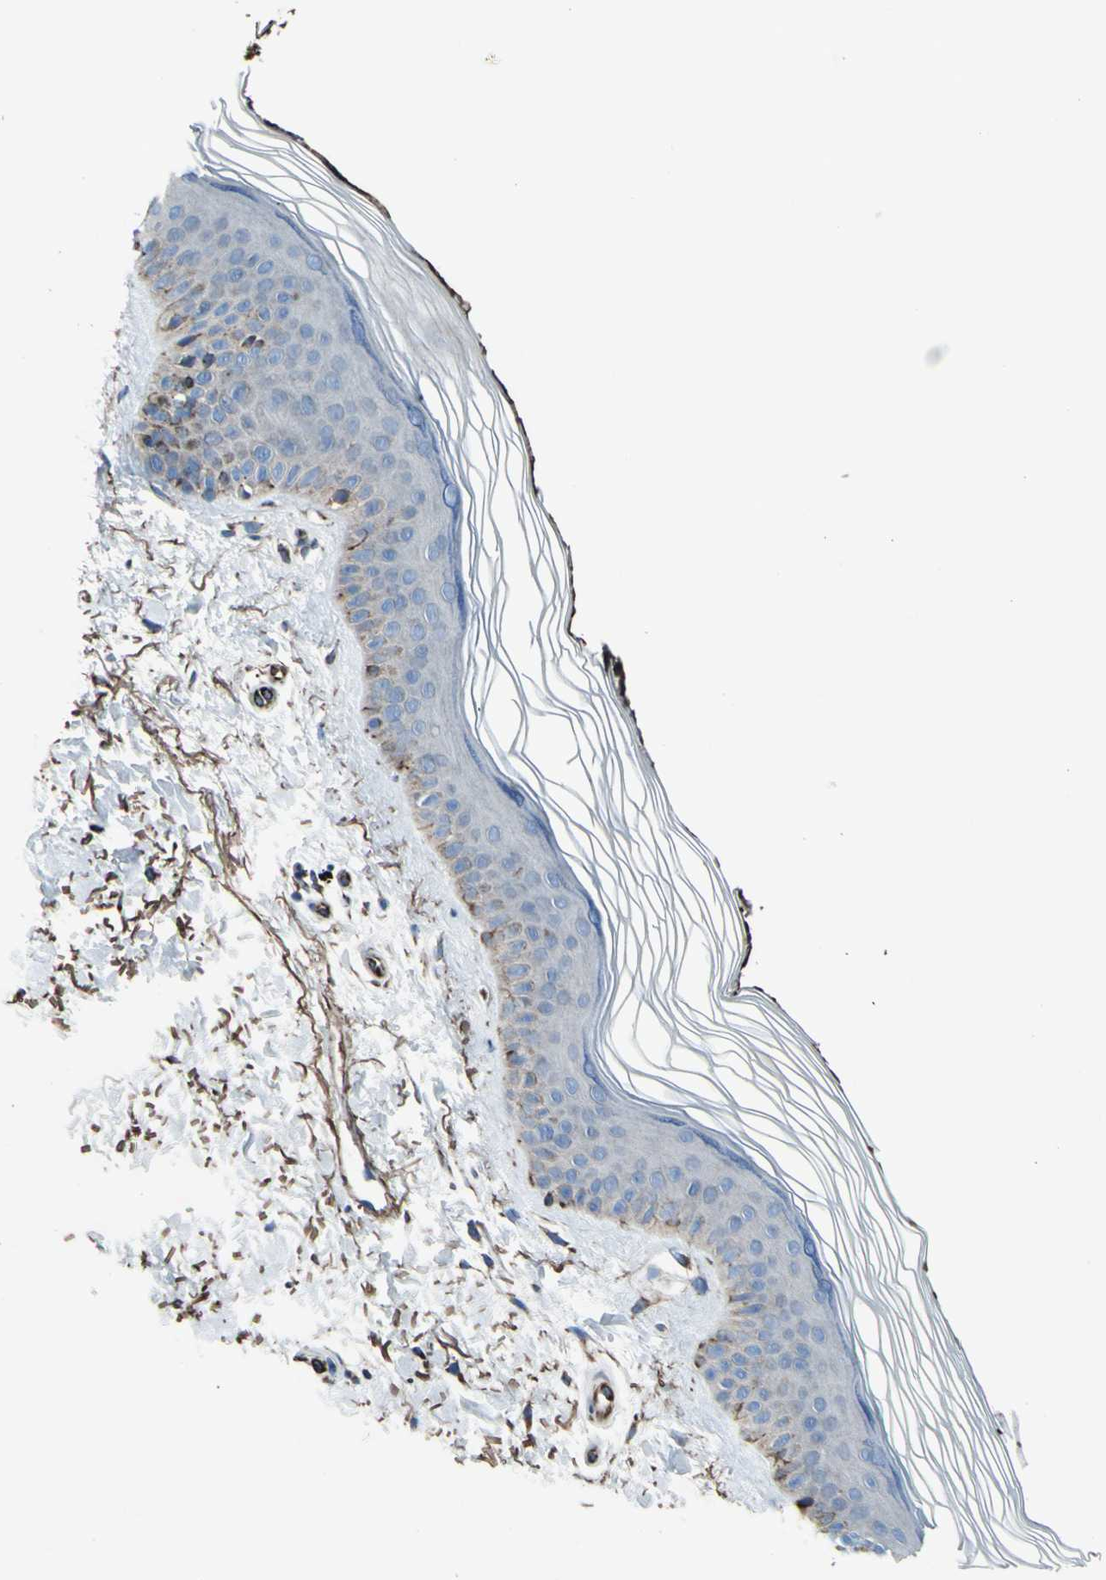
{"staining": {"intensity": "negative", "quantity": "none", "location": "none"}, "tissue": "skin", "cell_type": "Fibroblasts", "image_type": "normal", "snomed": [{"axis": "morphology", "description": "Normal tissue, NOS"}, {"axis": "topography", "description": "Skin"}], "caption": "This micrograph is of normal skin stained with immunohistochemistry to label a protein in brown with the nuclei are counter-stained blue. There is no staining in fibroblasts.", "gene": "EMC7", "patient": {"sex": "female", "age": 19}}